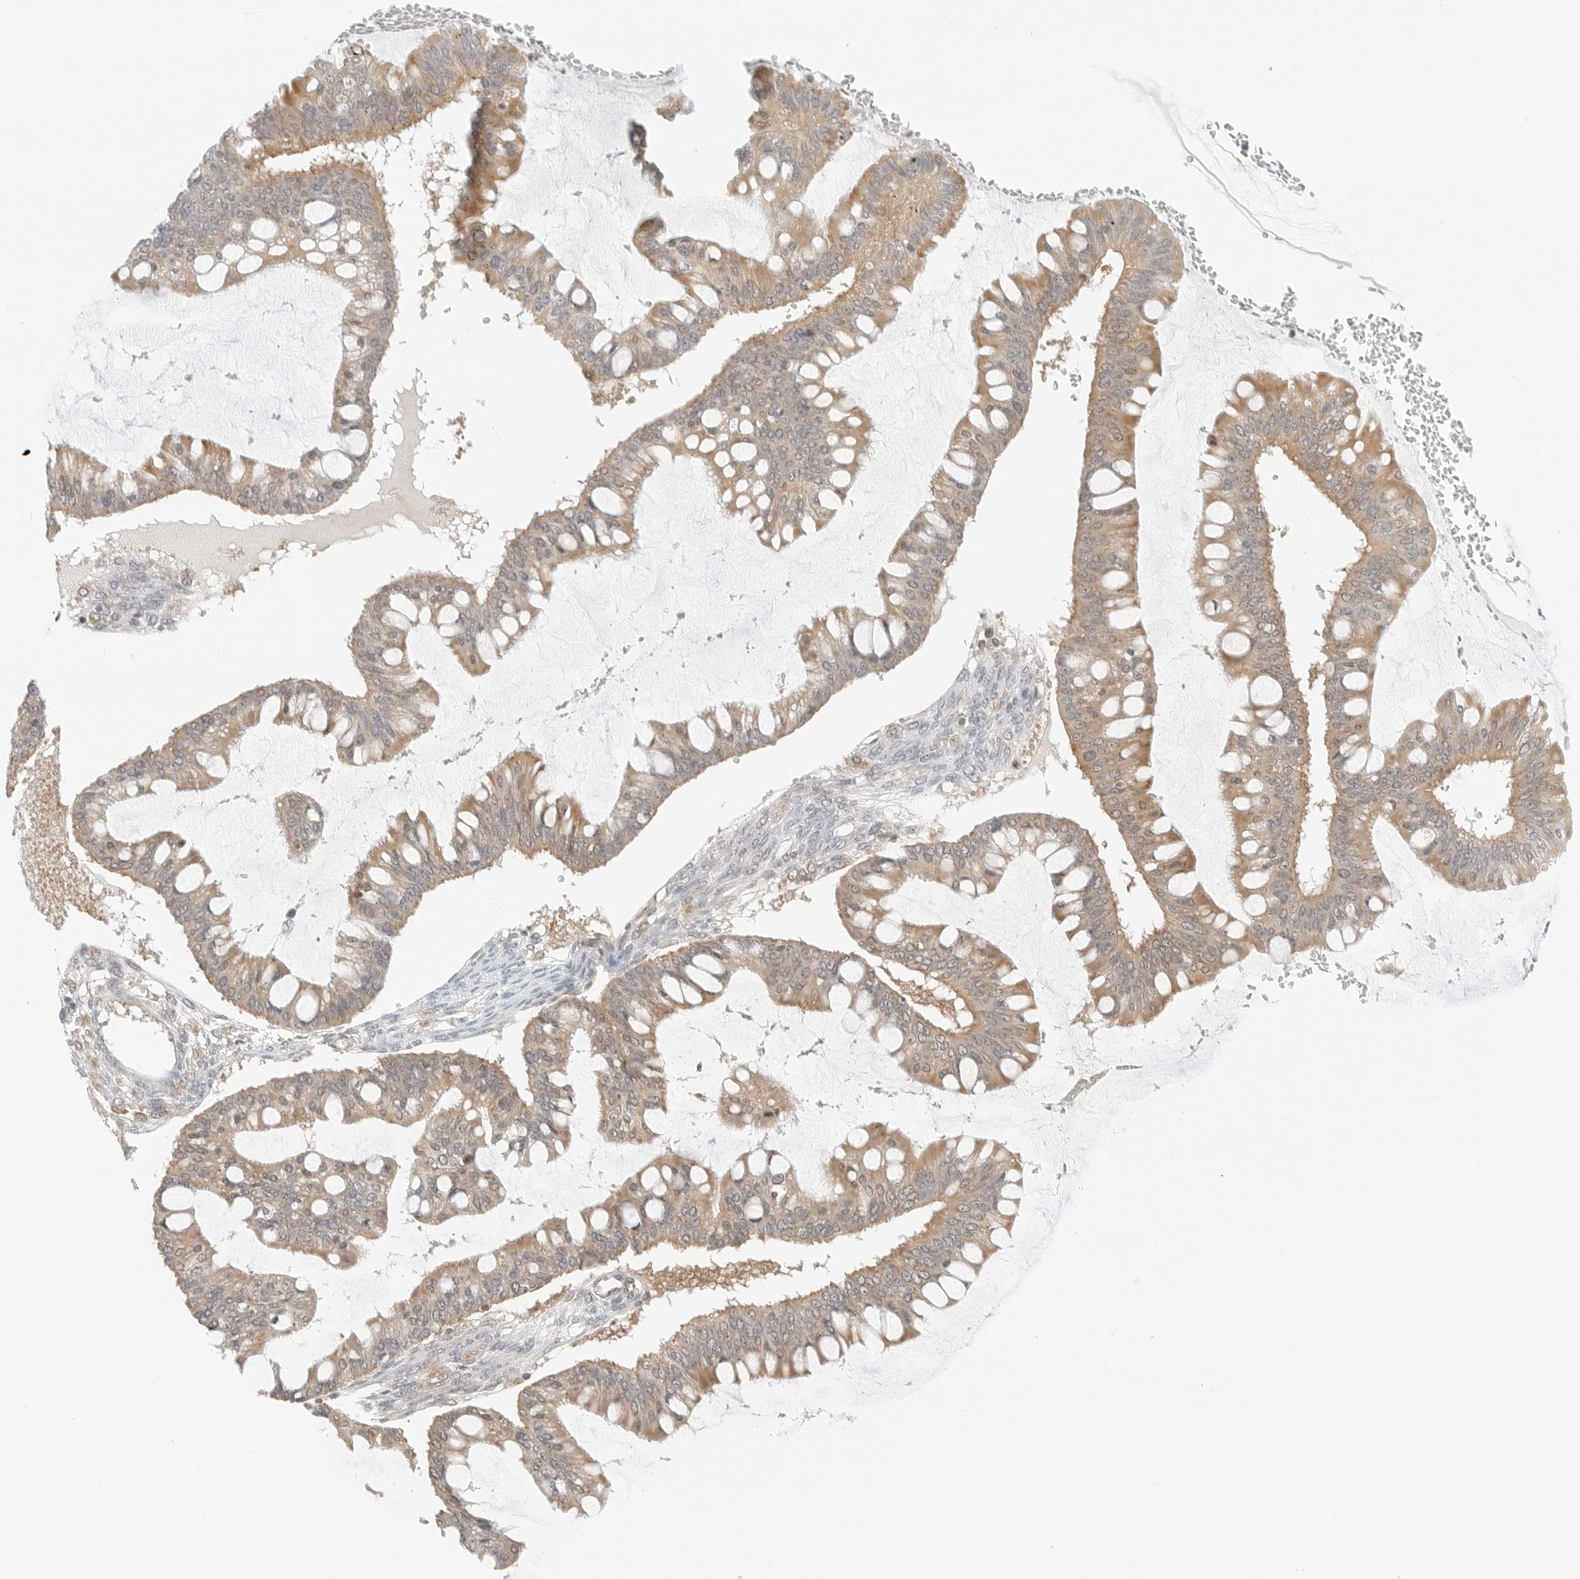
{"staining": {"intensity": "weak", "quantity": ">75%", "location": "cytoplasmic/membranous"}, "tissue": "ovarian cancer", "cell_type": "Tumor cells", "image_type": "cancer", "snomed": [{"axis": "morphology", "description": "Cystadenocarcinoma, mucinous, NOS"}, {"axis": "topography", "description": "Ovary"}], "caption": "Protein expression analysis of ovarian cancer exhibits weak cytoplasmic/membranous positivity in about >75% of tumor cells.", "gene": "IQCC", "patient": {"sex": "female", "age": 73}}